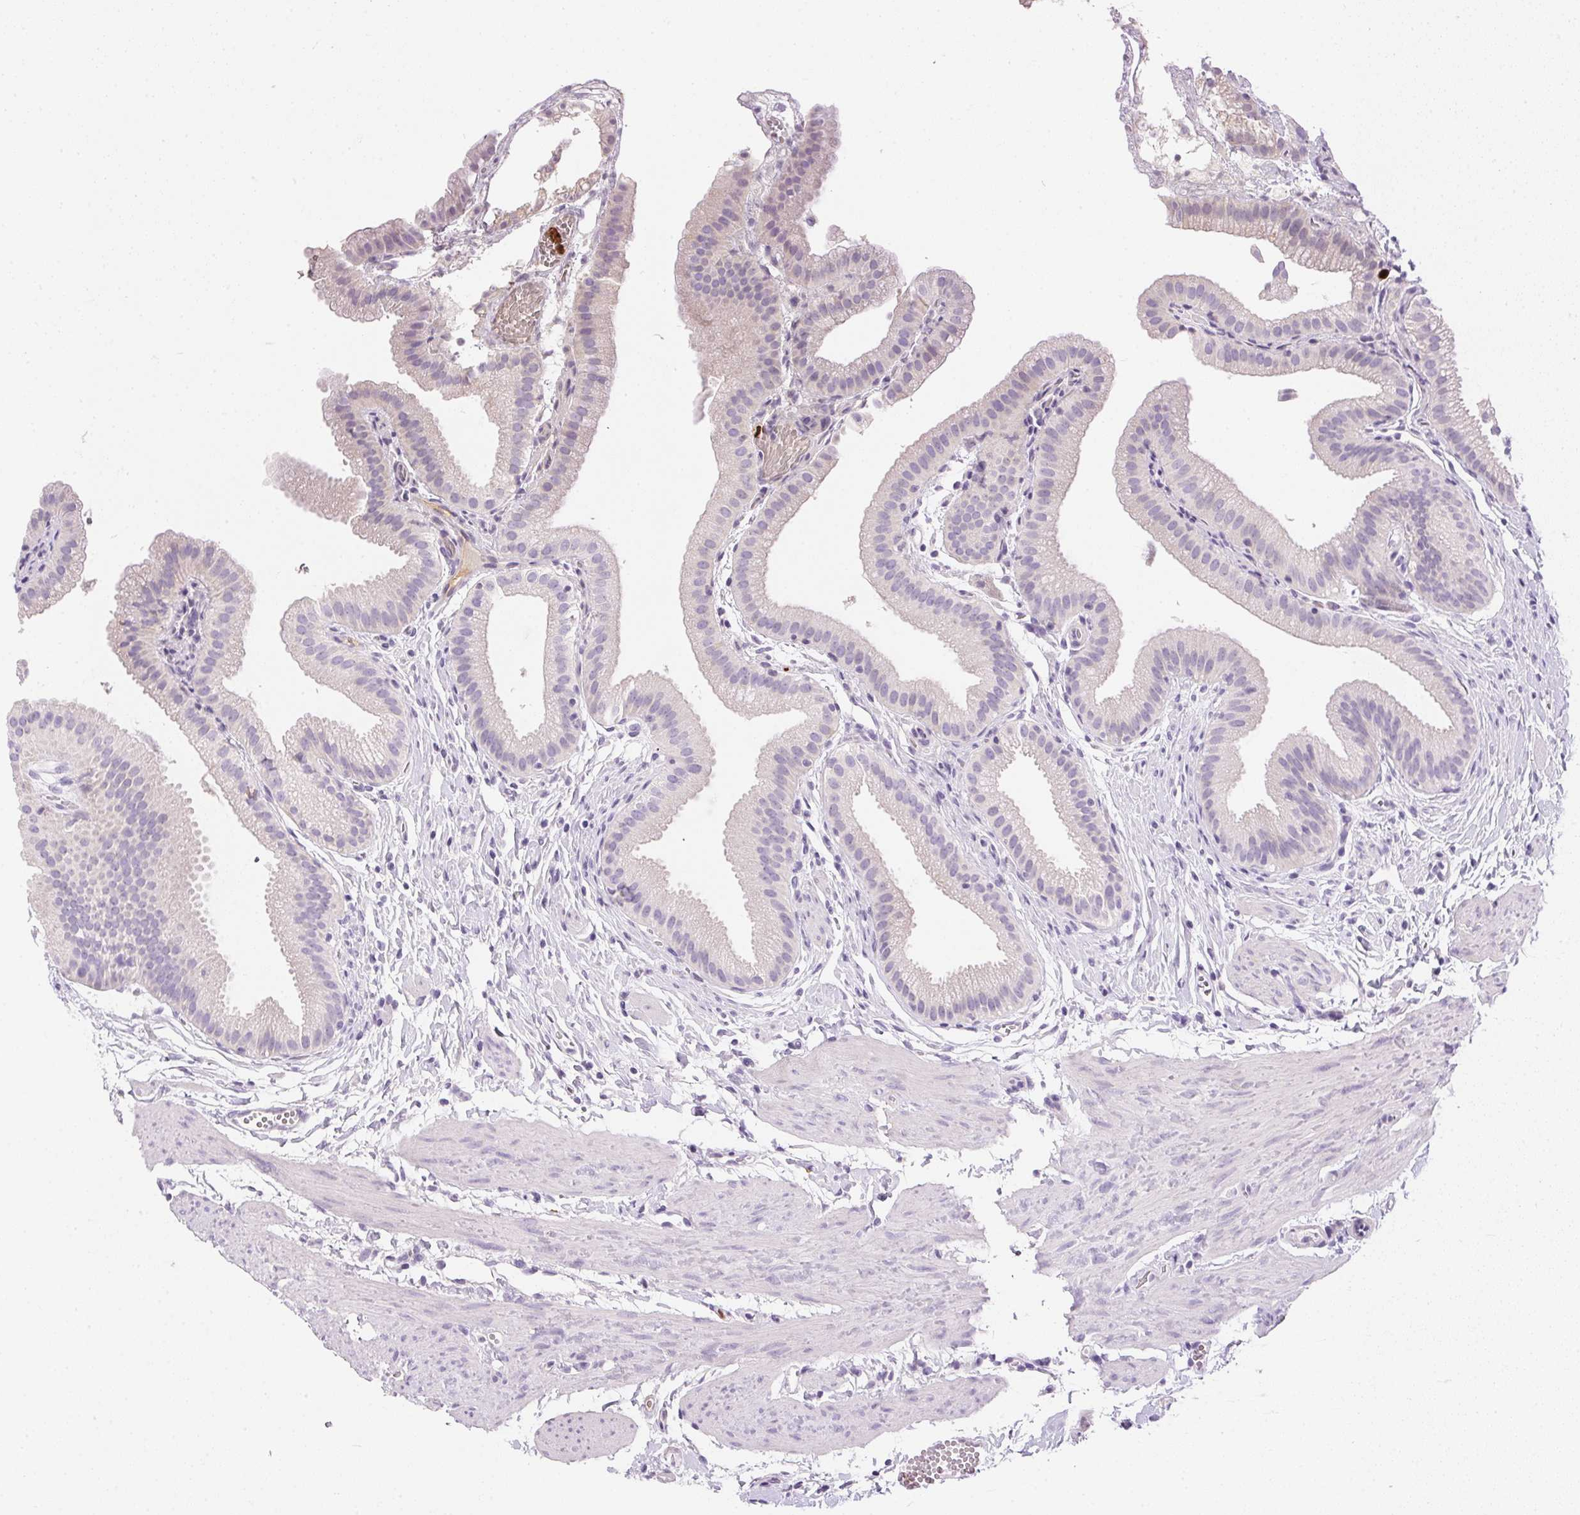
{"staining": {"intensity": "negative", "quantity": "none", "location": "none"}, "tissue": "gallbladder", "cell_type": "Glandular cells", "image_type": "normal", "snomed": [{"axis": "morphology", "description": "Normal tissue, NOS"}, {"axis": "topography", "description": "Gallbladder"}], "caption": "DAB immunohistochemical staining of benign human gallbladder shows no significant expression in glandular cells.", "gene": "ORM1", "patient": {"sex": "female", "age": 63}}